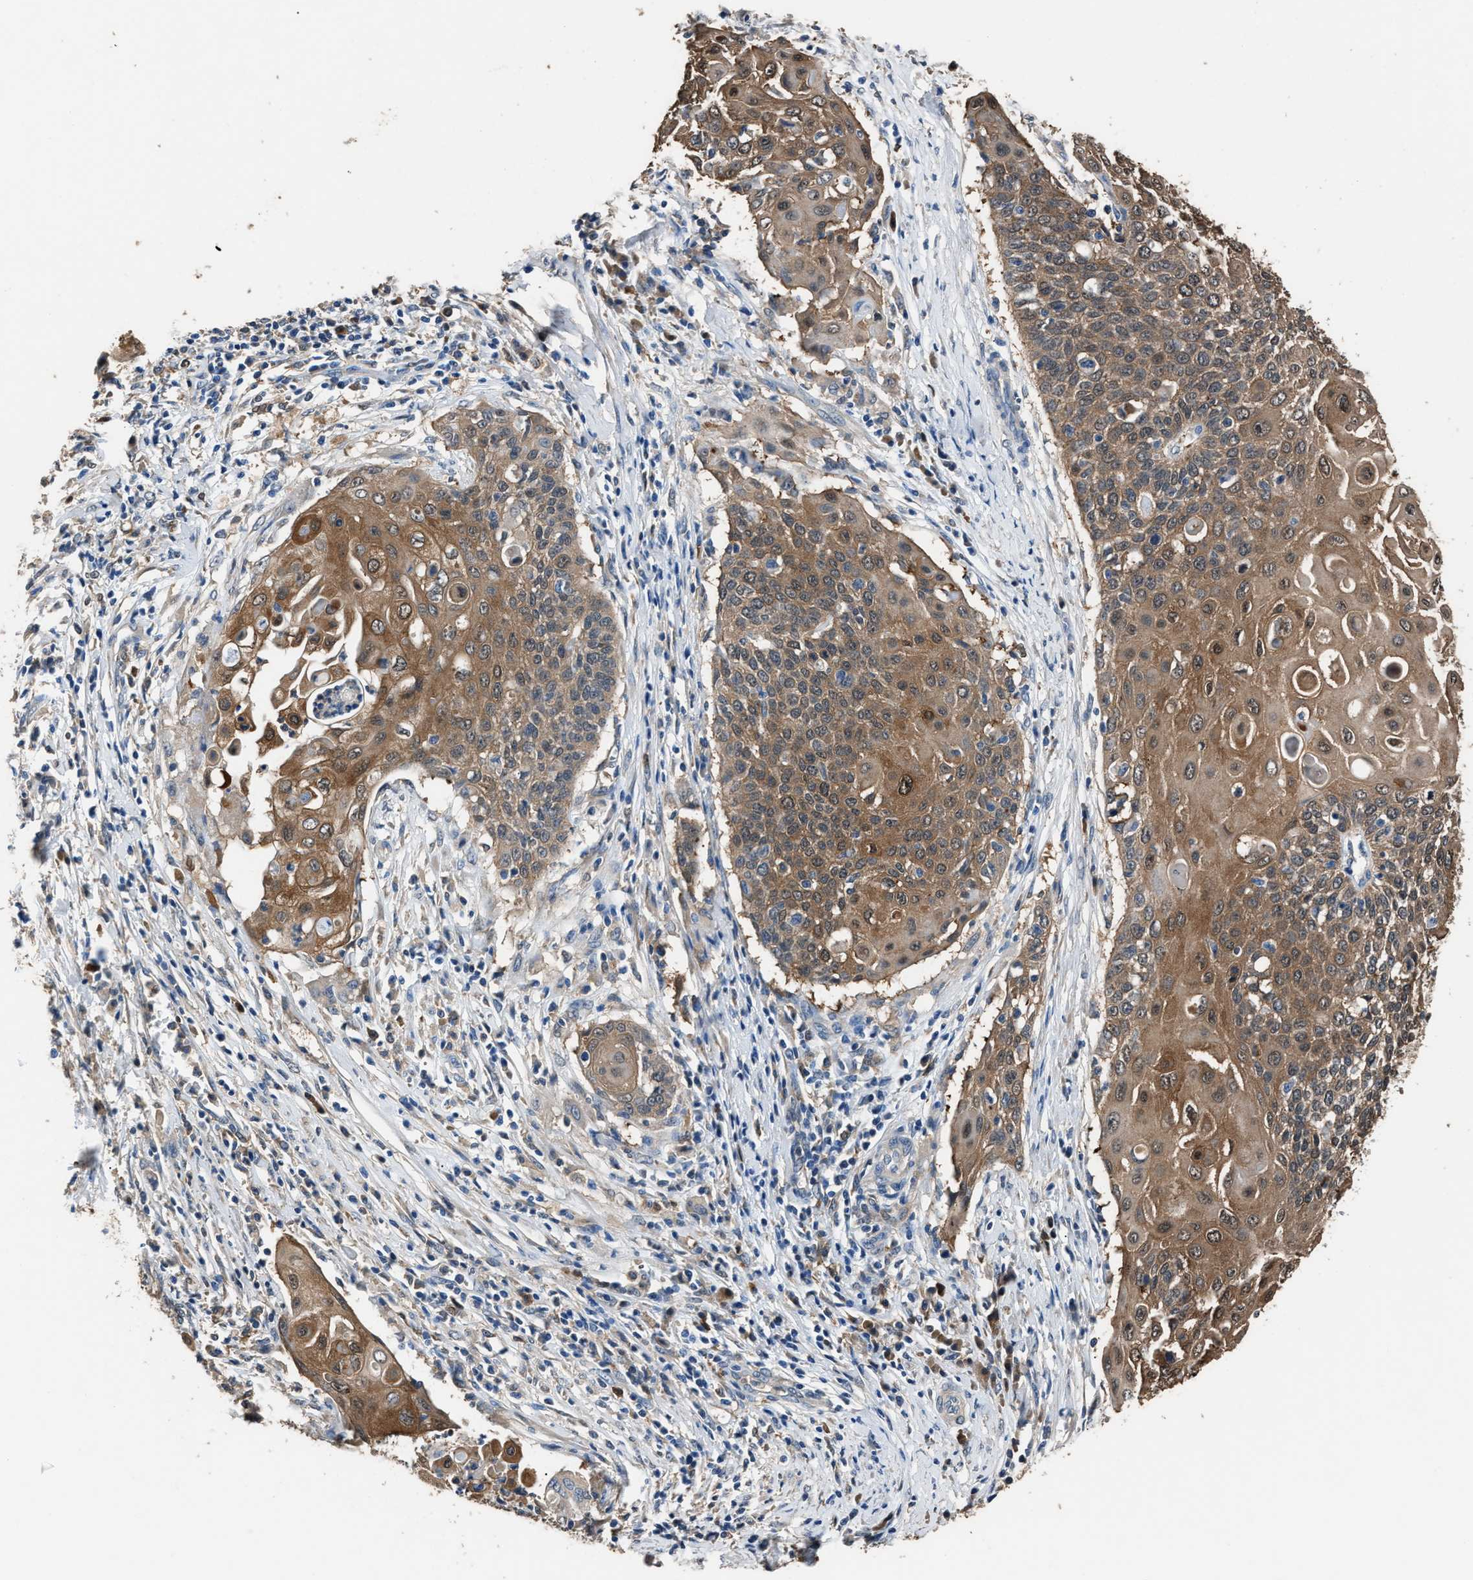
{"staining": {"intensity": "moderate", "quantity": ">75%", "location": "cytoplasmic/membranous"}, "tissue": "cervical cancer", "cell_type": "Tumor cells", "image_type": "cancer", "snomed": [{"axis": "morphology", "description": "Squamous cell carcinoma, NOS"}, {"axis": "topography", "description": "Cervix"}], "caption": "Protein staining of cervical cancer (squamous cell carcinoma) tissue displays moderate cytoplasmic/membranous staining in approximately >75% of tumor cells.", "gene": "GSTP1", "patient": {"sex": "female", "age": 39}}